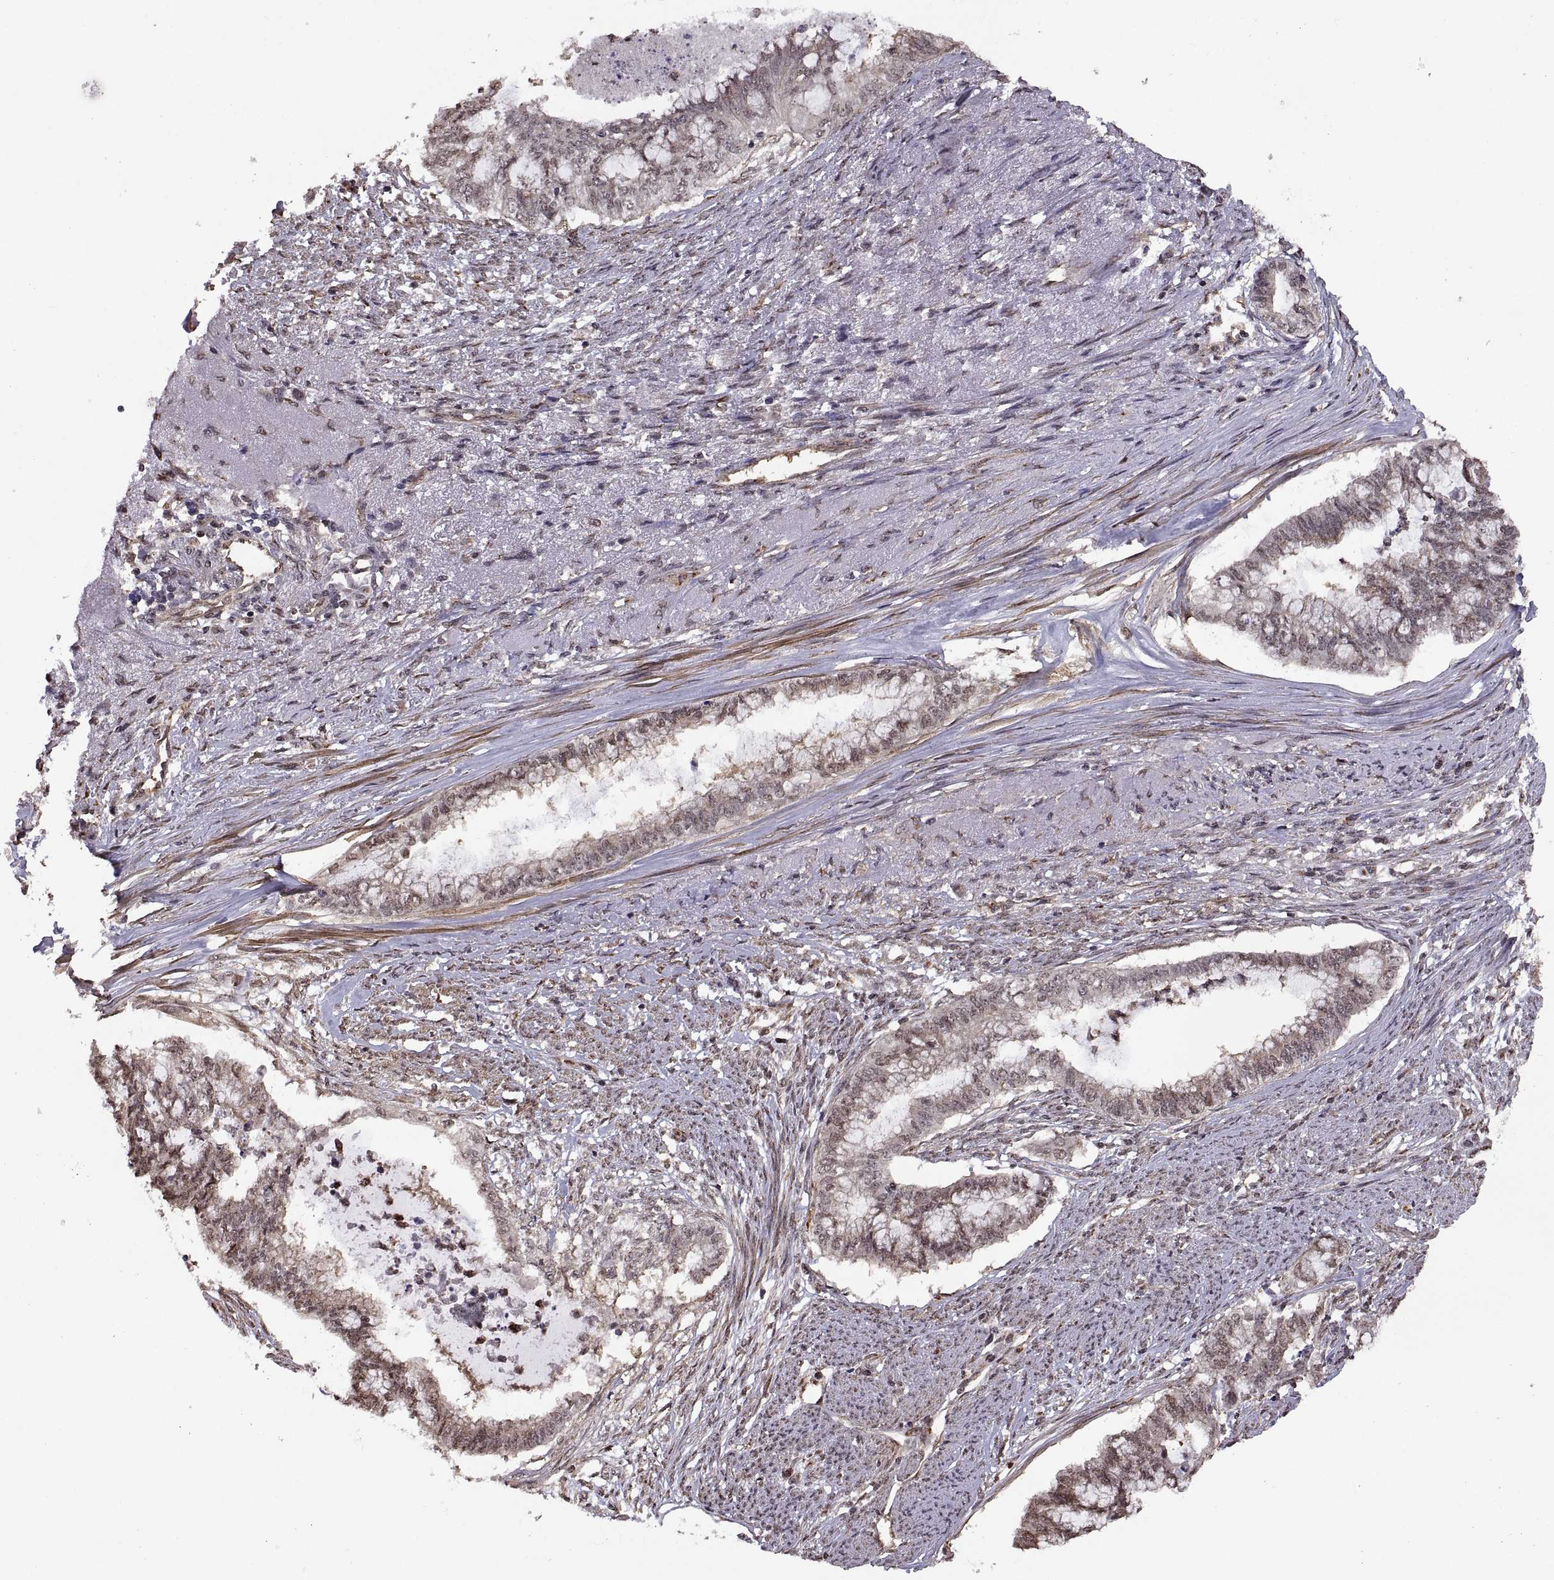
{"staining": {"intensity": "strong", "quantity": "25%-75%", "location": "cytoplasmic/membranous"}, "tissue": "endometrial cancer", "cell_type": "Tumor cells", "image_type": "cancer", "snomed": [{"axis": "morphology", "description": "Adenocarcinoma, NOS"}, {"axis": "topography", "description": "Endometrium"}], "caption": "Endometrial adenocarcinoma stained for a protein (brown) demonstrates strong cytoplasmic/membranous positive expression in about 25%-75% of tumor cells.", "gene": "ARRB1", "patient": {"sex": "female", "age": 79}}